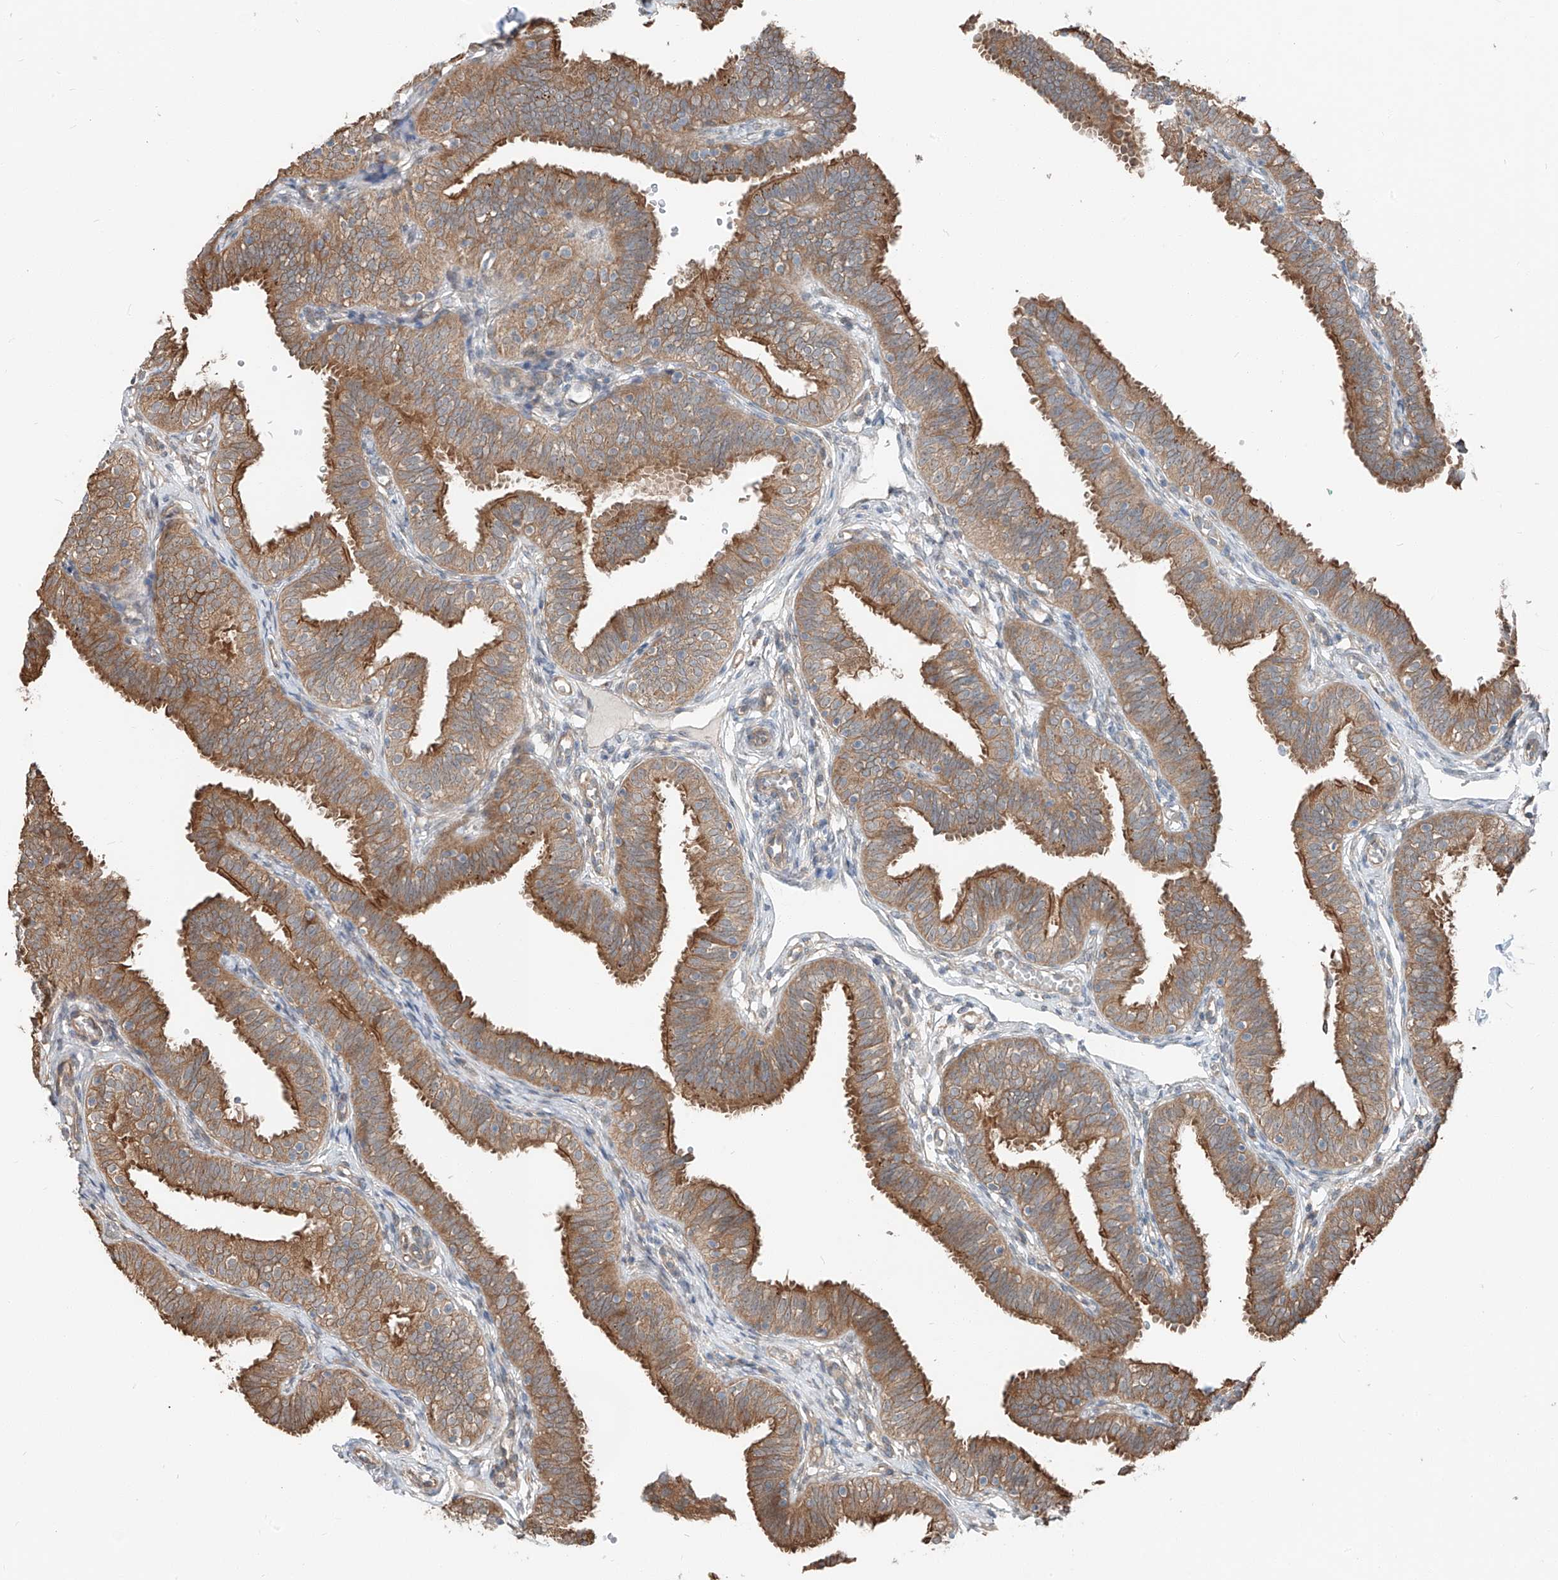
{"staining": {"intensity": "moderate", "quantity": ">75%", "location": "cytoplasmic/membranous"}, "tissue": "fallopian tube", "cell_type": "Glandular cells", "image_type": "normal", "snomed": [{"axis": "morphology", "description": "Normal tissue, NOS"}, {"axis": "topography", "description": "Fallopian tube"}], "caption": "This photomicrograph demonstrates immunohistochemistry staining of benign human fallopian tube, with medium moderate cytoplasmic/membranous staining in approximately >75% of glandular cells.", "gene": "CEP162", "patient": {"sex": "female", "age": 35}}